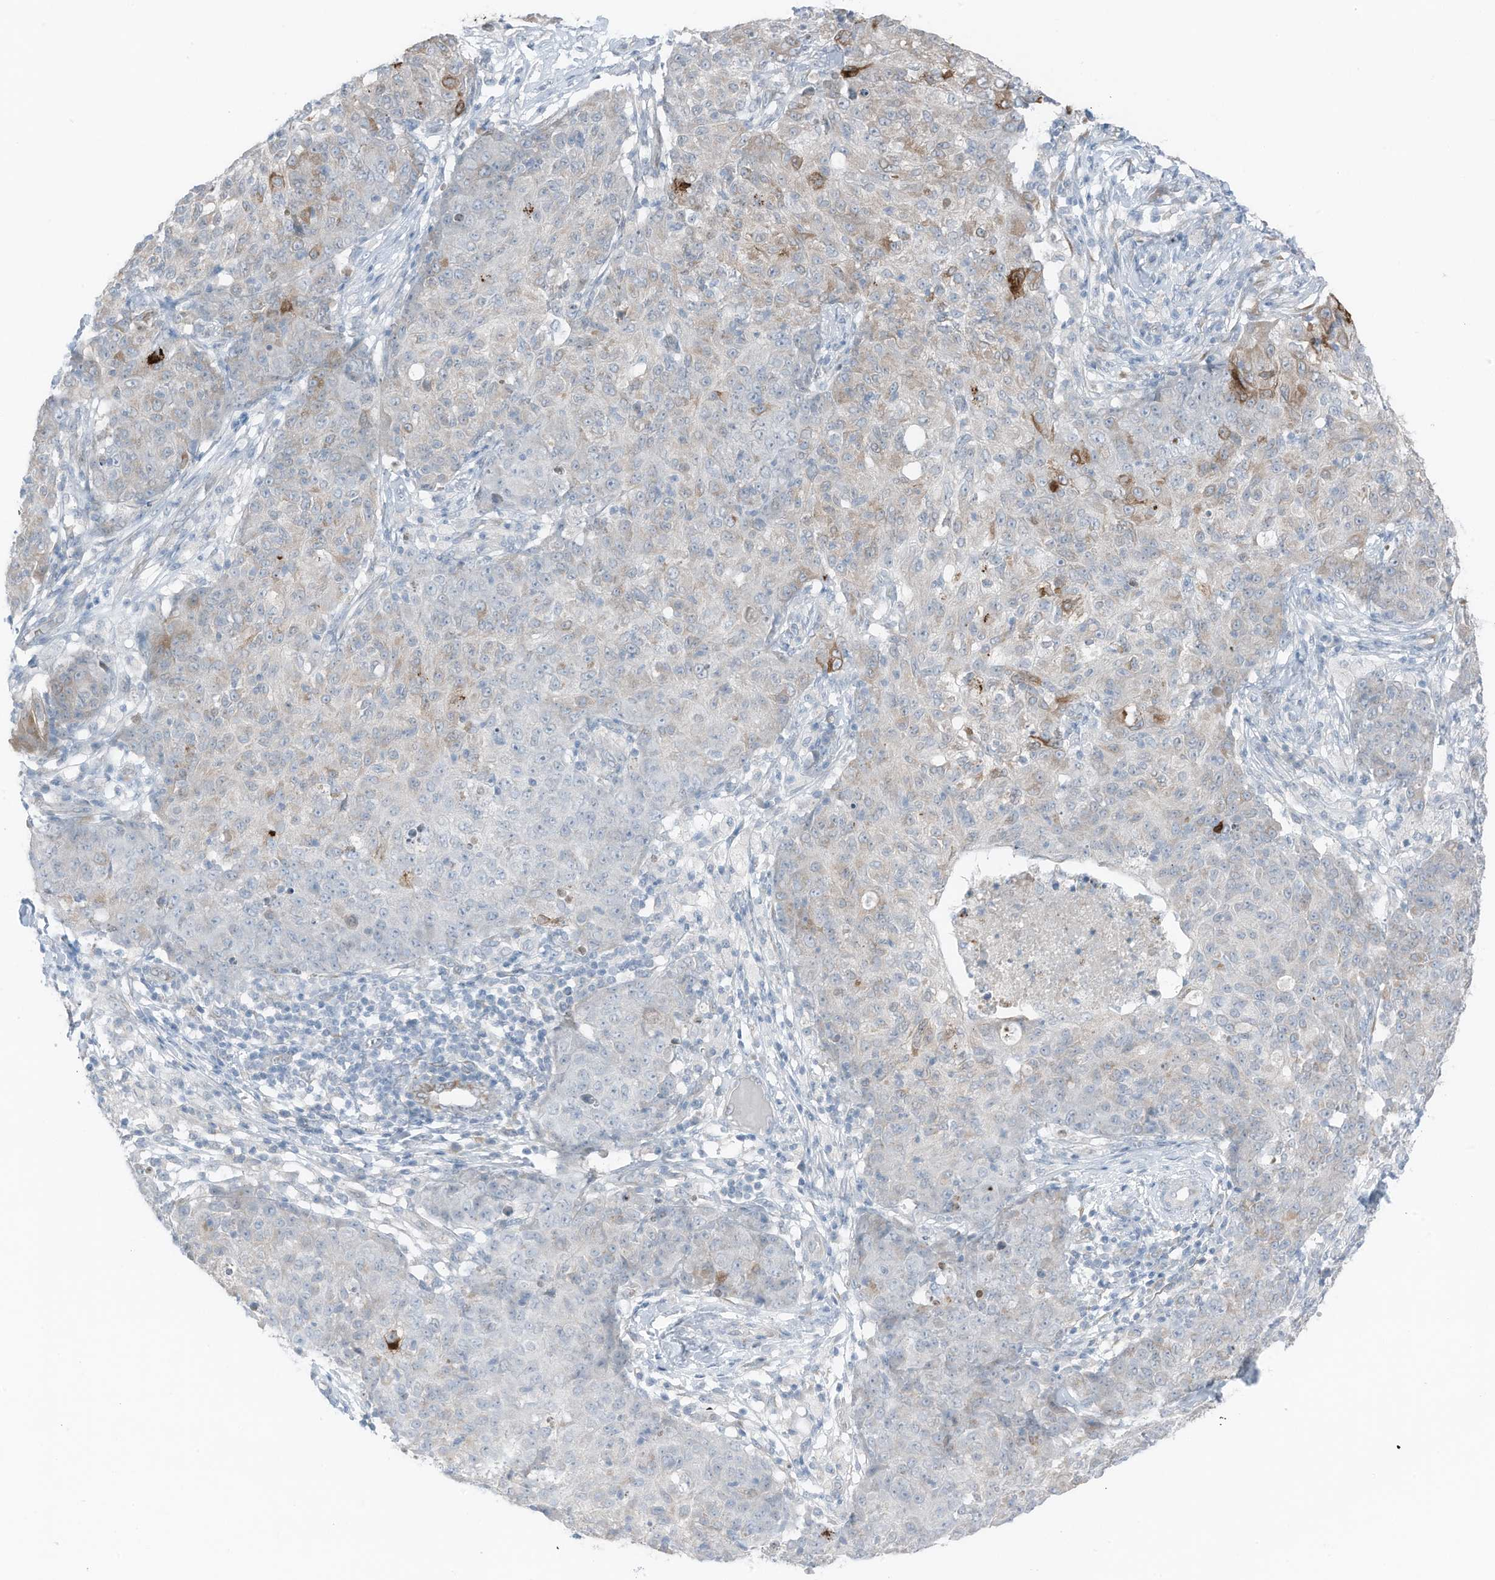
{"staining": {"intensity": "moderate", "quantity": "<25%", "location": "cytoplasmic/membranous"}, "tissue": "ovarian cancer", "cell_type": "Tumor cells", "image_type": "cancer", "snomed": [{"axis": "morphology", "description": "Carcinoma, endometroid"}, {"axis": "topography", "description": "Ovary"}], "caption": "Ovarian endometroid carcinoma stained with a protein marker displays moderate staining in tumor cells.", "gene": "ARHGEF33", "patient": {"sex": "female", "age": 42}}